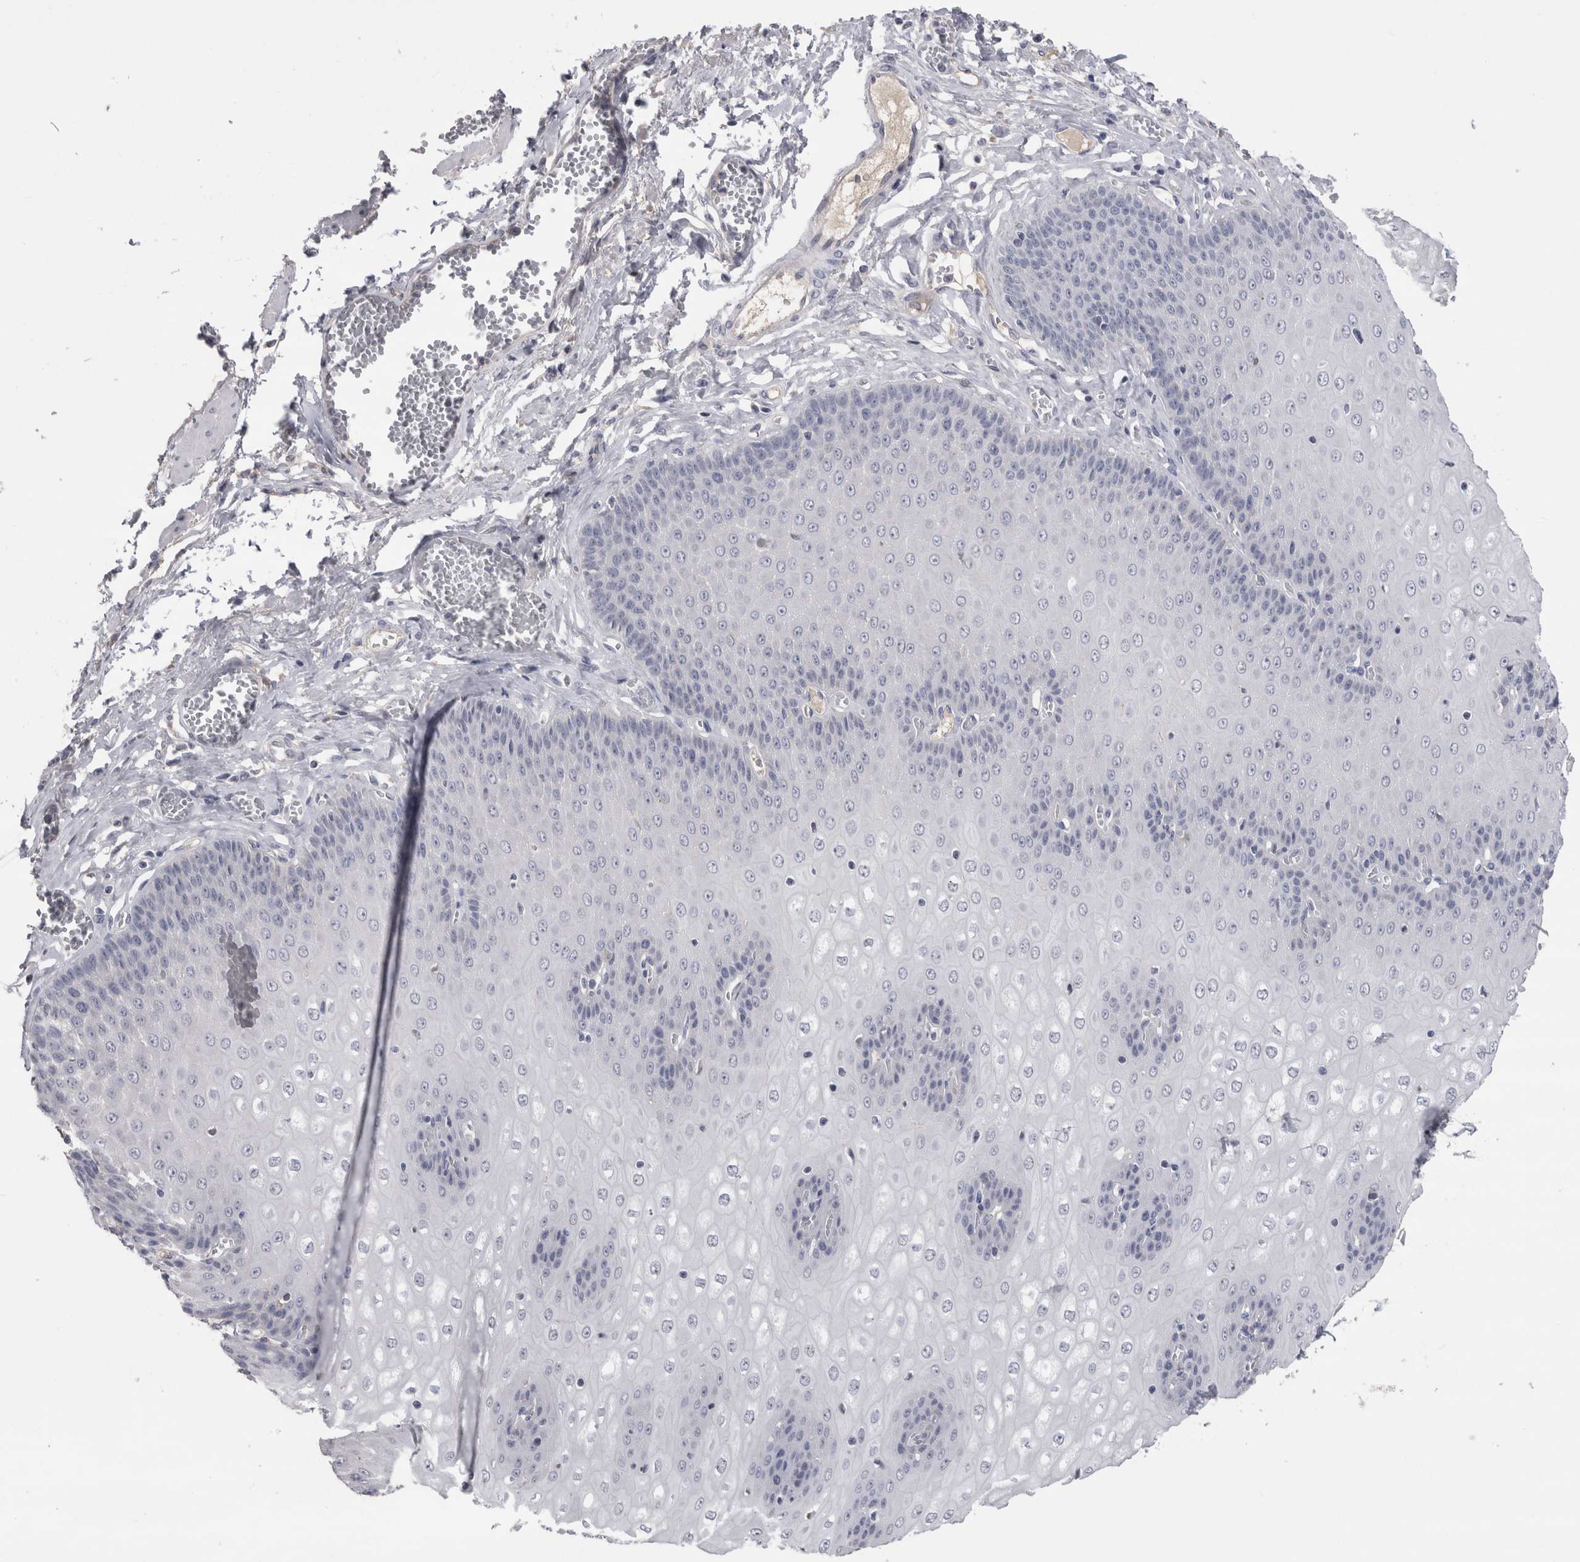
{"staining": {"intensity": "negative", "quantity": "none", "location": "none"}, "tissue": "esophagus", "cell_type": "Squamous epithelial cells", "image_type": "normal", "snomed": [{"axis": "morphology", "description": "Normal tissue, NOS"}, {"axis": "topography", "description": "Esophagus"}], "caption": "Protein analysis of benign esophagus reveals no significant expression in squamous epithelial cells.", "gene": "REG1A", "patient": {"sex": "male", "age": 60}}